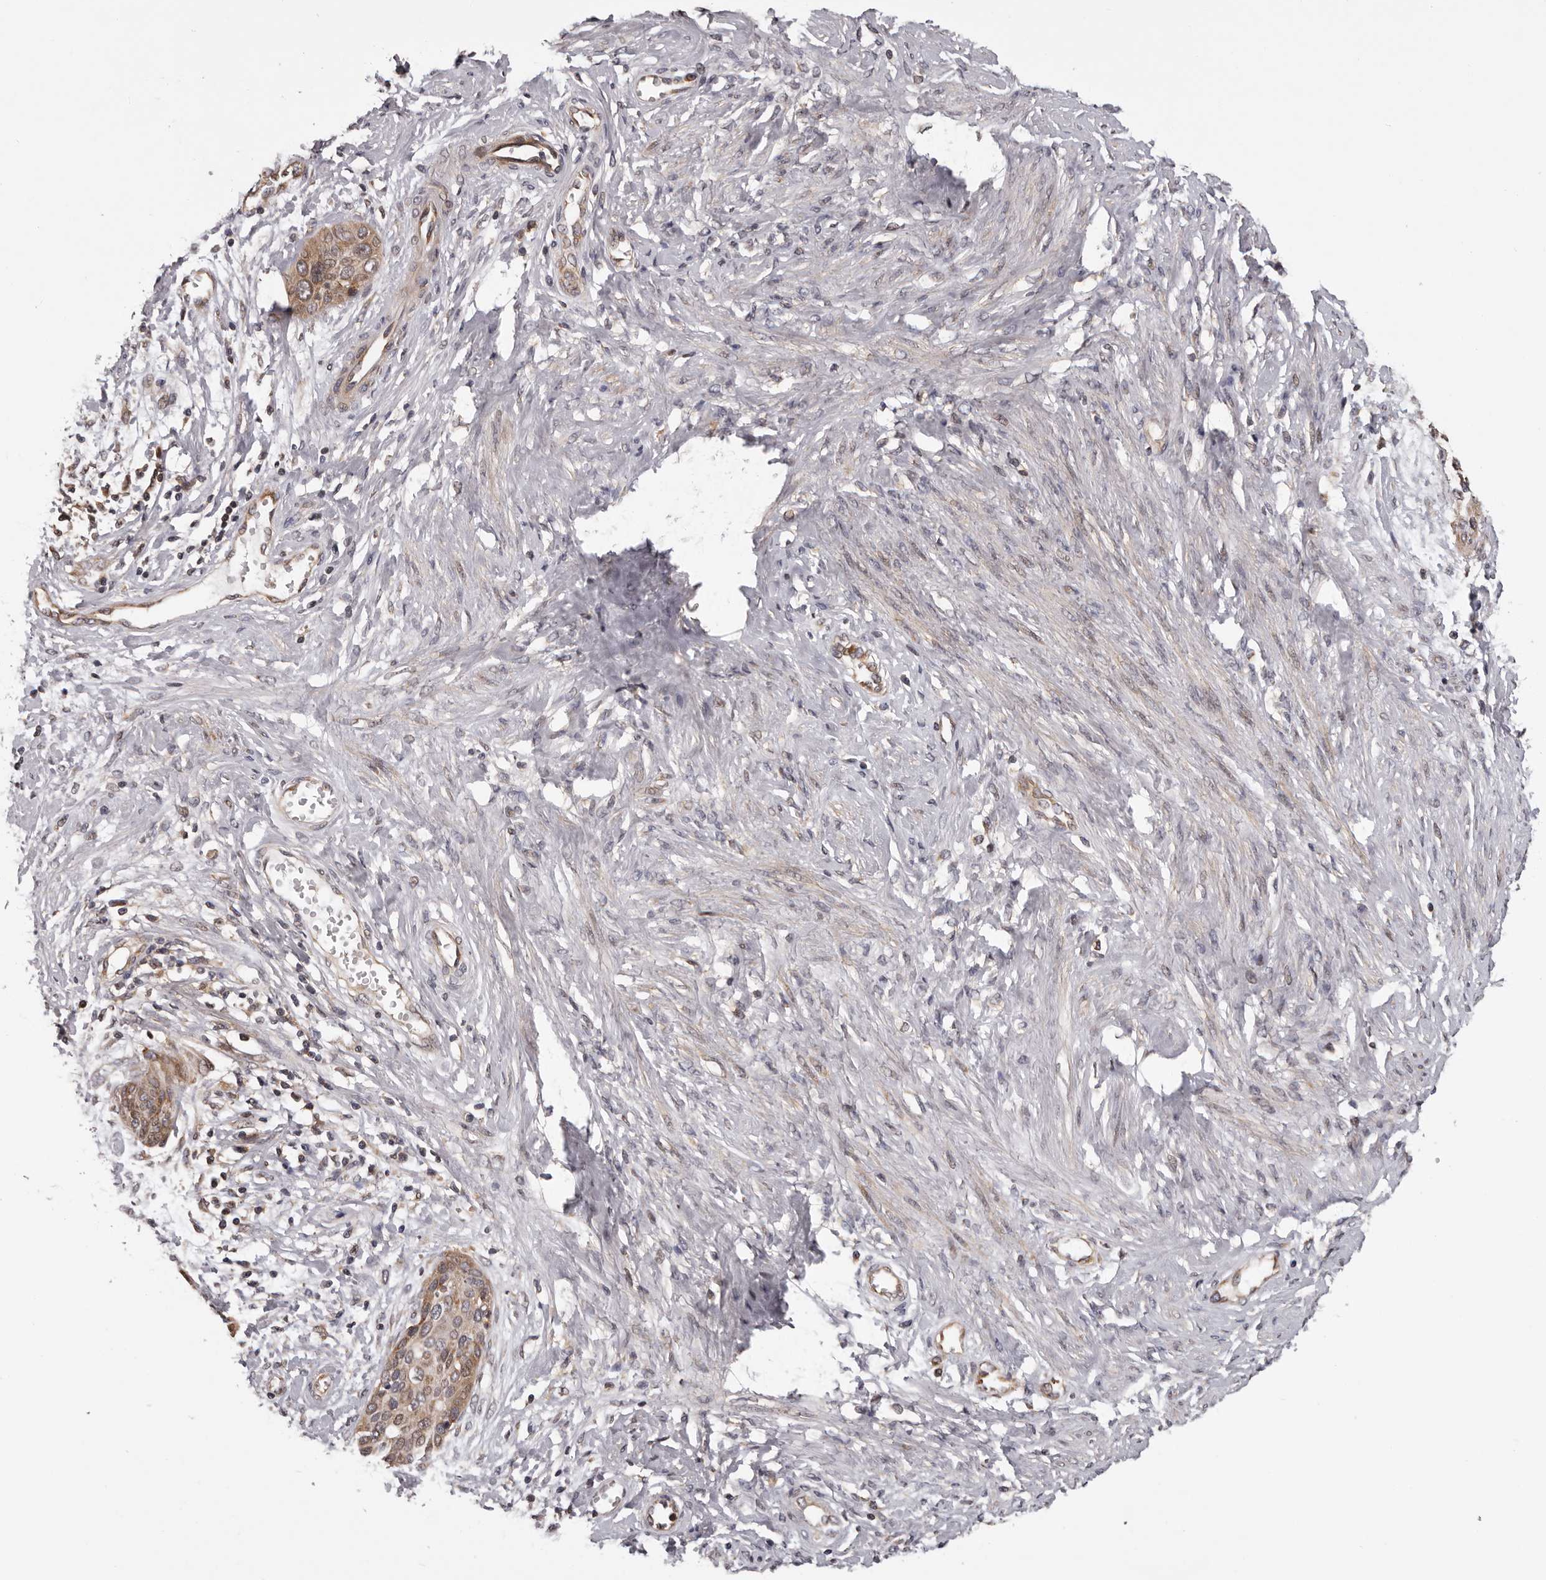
{"staining": {"intensity": "moderate", "quantity": "<25%", "location": "cytoplasmic/membranous"}, "tissue": "cervical cancer", "cell_type": "Tumor cells", "image_type": "cancer", "snomed": [{"axis": "morphology", "description": "Squamous cell carcinoma, NOS"}, {"axis": "topography", "description": "Cervix"}], "caption": "Squamous cell carcinoma (cervical) stained with a brown dye demonstrates moderate cytoplasmic/membranous positive positivity in about <25% of tumor cells.", "gene": "VPS37A", "patient": {"sex": "female", "age": 37}}